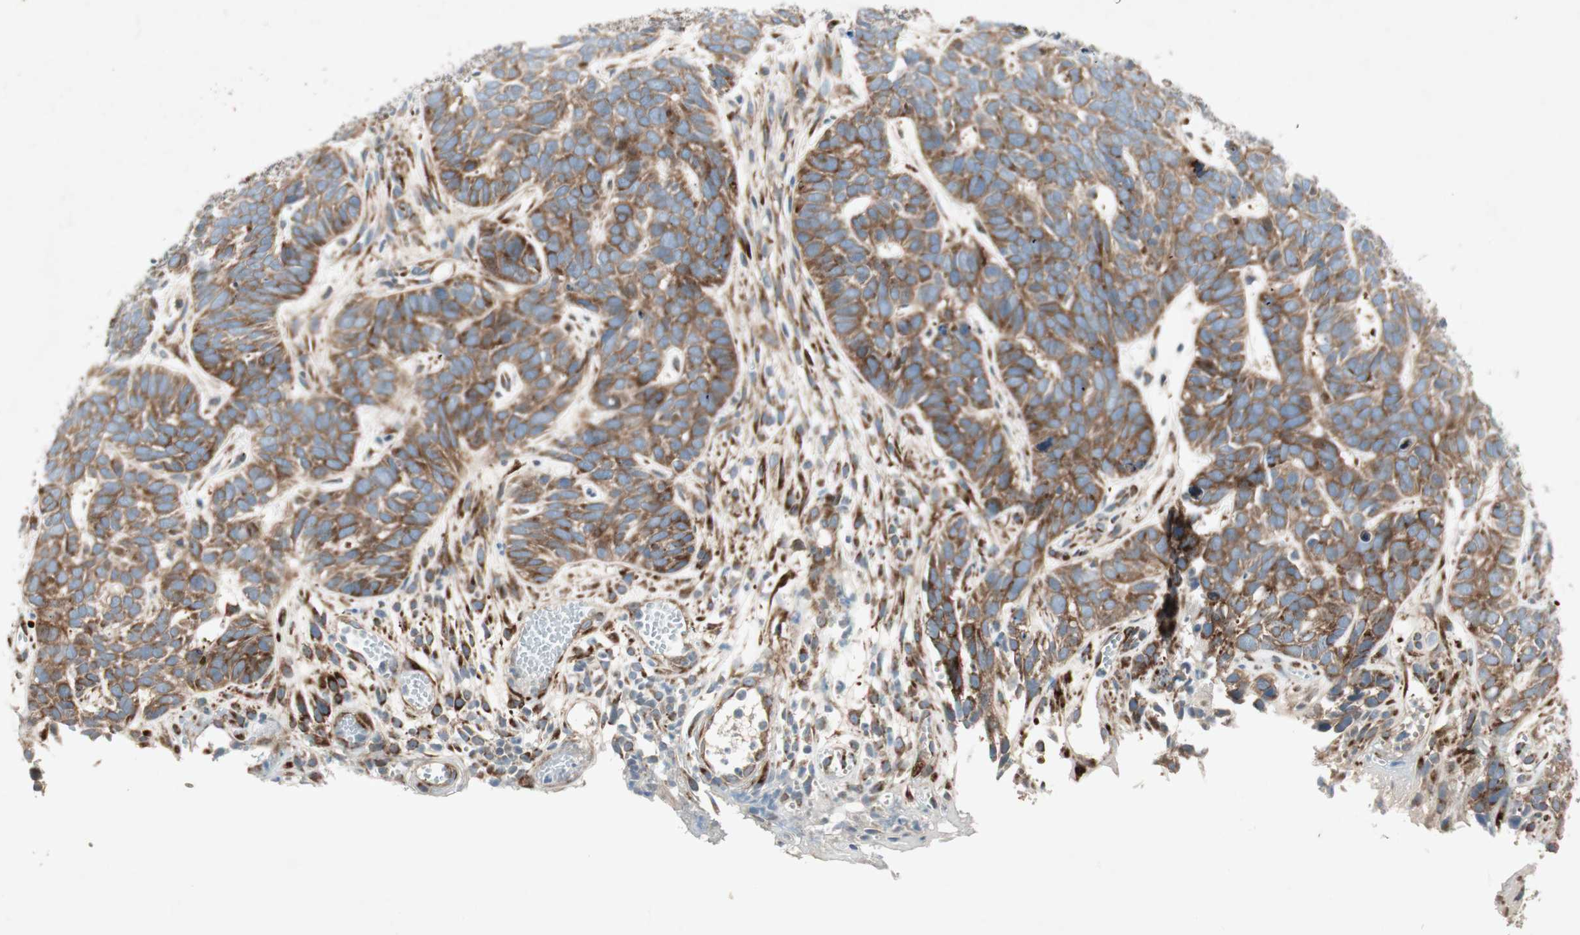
{"staining": {"intensity": "strong", "quantity": ">75%", "location": "cytoplasmic/membranous"}, "tissue": "skin cancer", "cell_type": "Tumor cells", "image_type": "cancer", "snomed": [{"axis": "morphology", "description": "Basal cell carcinoma"}, {"axis": "topography", "description": "Skin"}], "caption": "Immunohistochemical staining of basal cell carcinoma (skin) shows high levels of strong cytoplasmic/membranous expression in approximately >75% of tumor cells.", "gene": "APOO", "patient": {"sex": "male", "age": 87}}